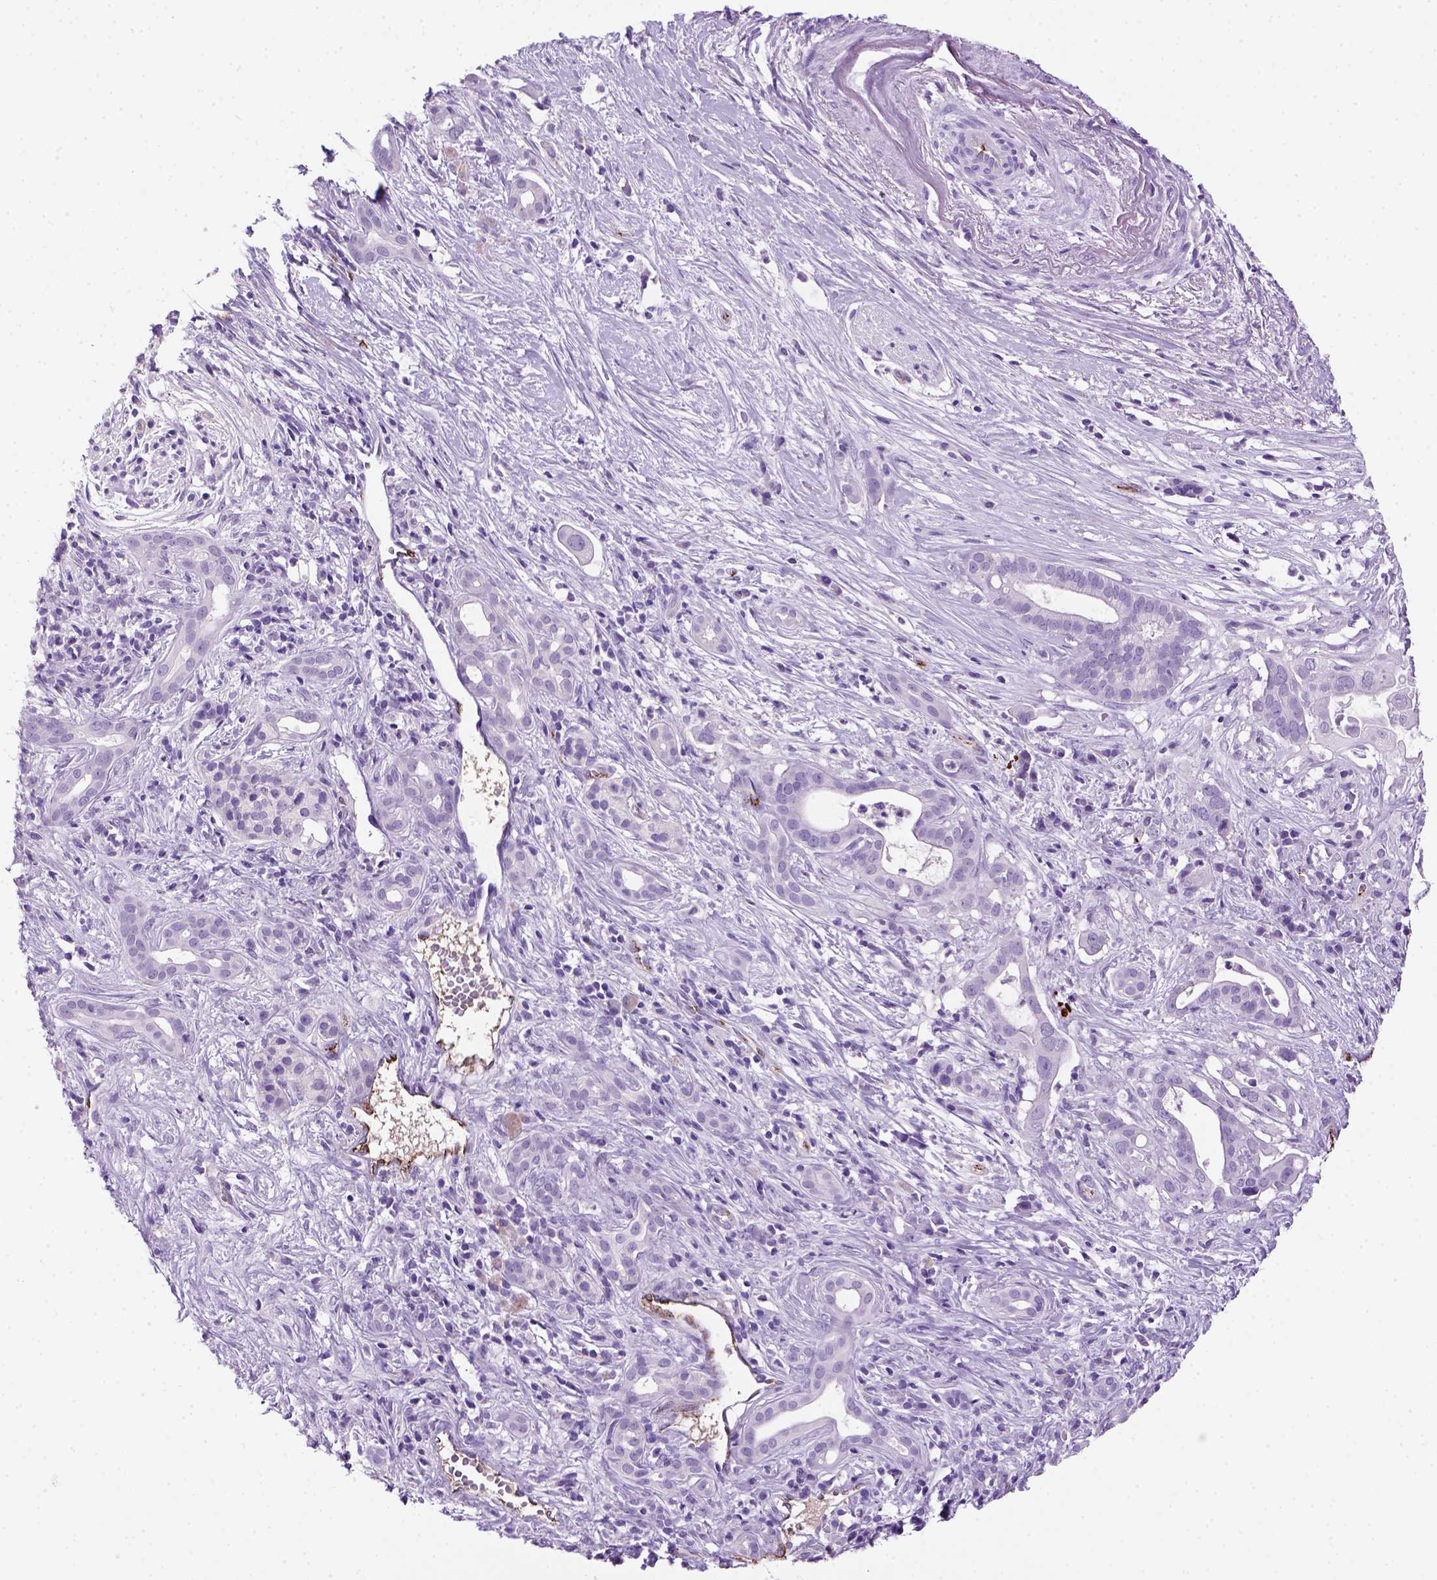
{"staining": {"intensity": "negative", "quantity": "none", "location": "none"}, "tissue": "pancreatic cancer", "cell_type": "Tumor cells", "image_type": "cancer", "snomed": [{"axis": "morphology", "description": "Adenocarcinoma, NOS"}, {"axis": "topography", "description": "Pancreas"}], "caption": "A high-resolution micrograph shows immunohistochemistry (IHC) staining of pancreatic cancer (adenocarcinoma), which reveals no significant expression in tumor cells.", "gene": "VWF", "patient": {"sex": "male", "age": 61}}